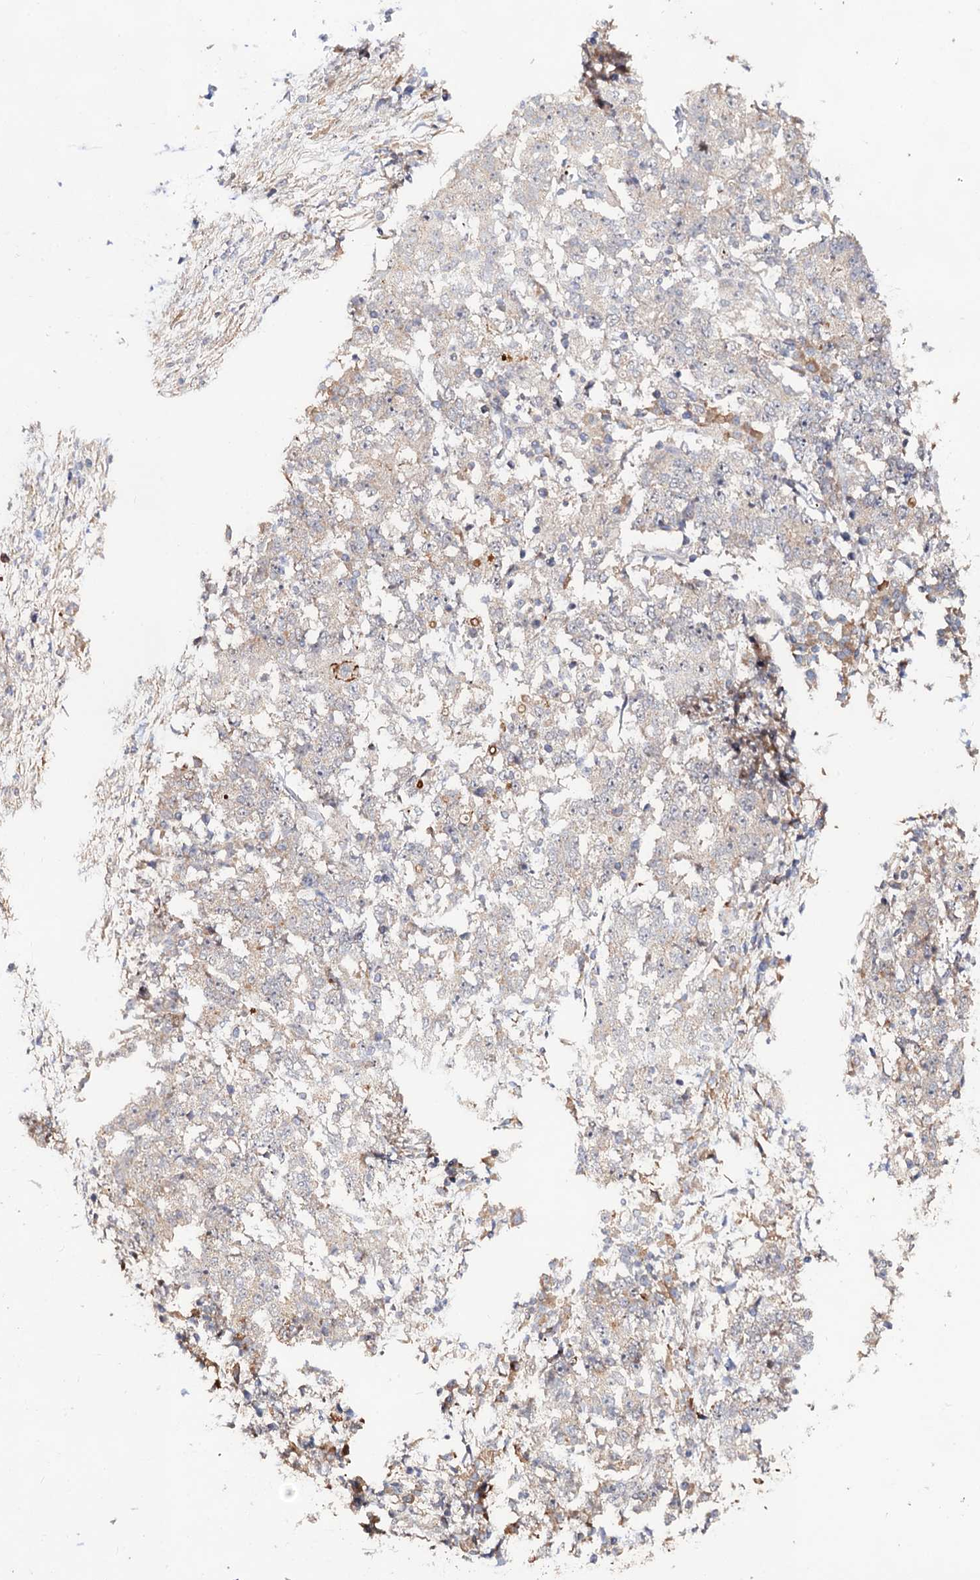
{"staining": {"intensity": "negative", "quantity": "none", "location": "none"}, "tissue": "stomach cancer", "cell_type": "Tumor cells", "image_type": "cancer", "snomed": [{"axis": "morphology", "description": "Adenocarcinoma, NOS"}, {"axis": "topography", "description": "Stomach"}], "caption": "This is an immunohistochemistry image of human stomach cancer. There is no positivity in tumor cells.", "gene": "LRRC63", "patient": {"sex": "male", "age": 59}}